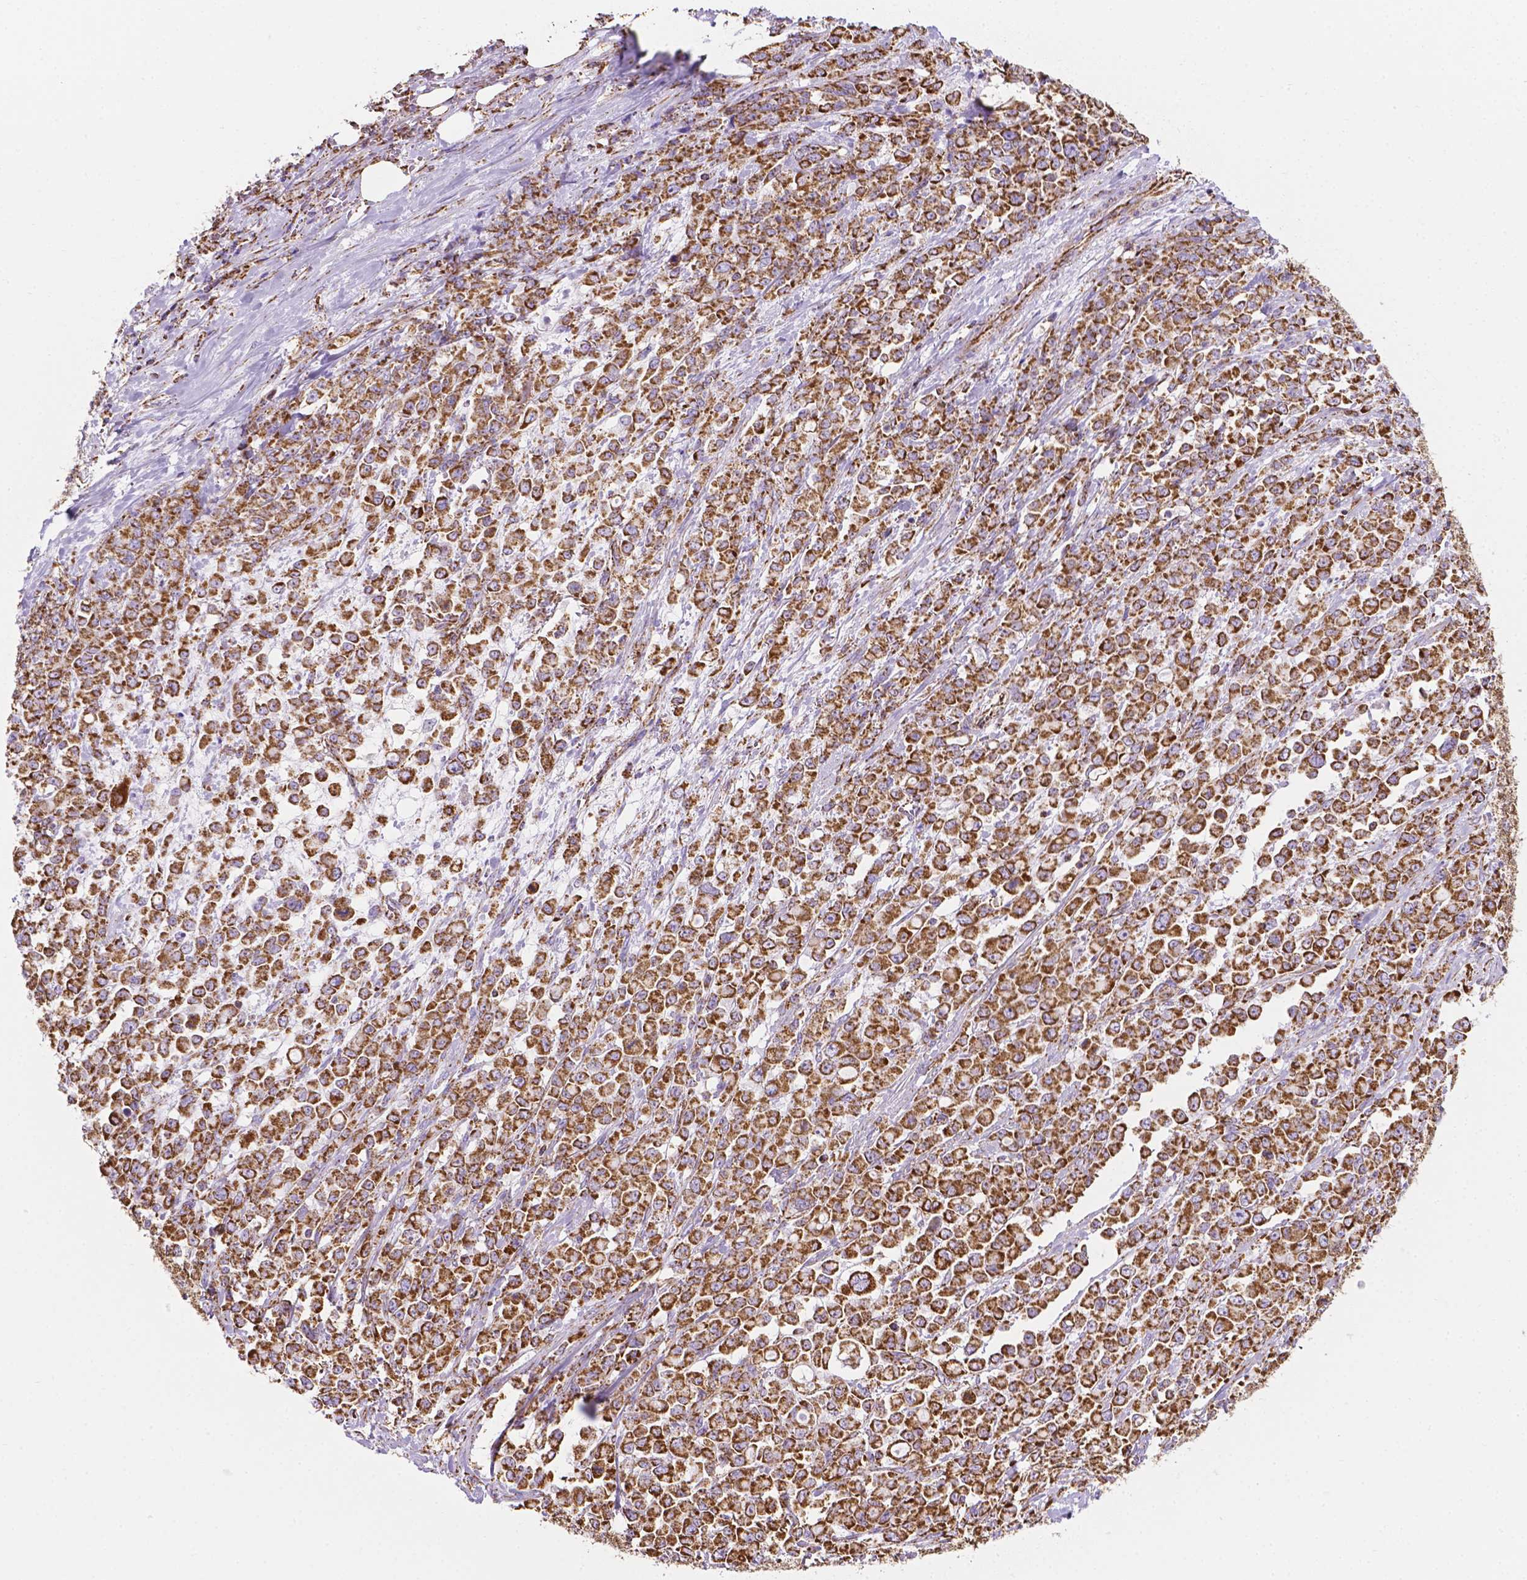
{"staining": {"intensity": "strong", "quantity": ">75%", "location": "cytoplasmic/membranous"}, "tissue": "stomach cancer", "cell_type": "Tumor cells", "image_type": "cancer", "snomed": [{"axis": "morphology", "description": "Adenocarcinoma, NOS"}, {"axis": "topography", "description": "Stomach"}], "caption": "Immunohistochemistry (DAB) staining of human stomach cancer (adenocarcinoma) shows strong cytoplasmic/membranous protein positivity in about >75% of tumor cells.", "gene": "RMDN3", "patient": {"sex": "female", "age": 76}}